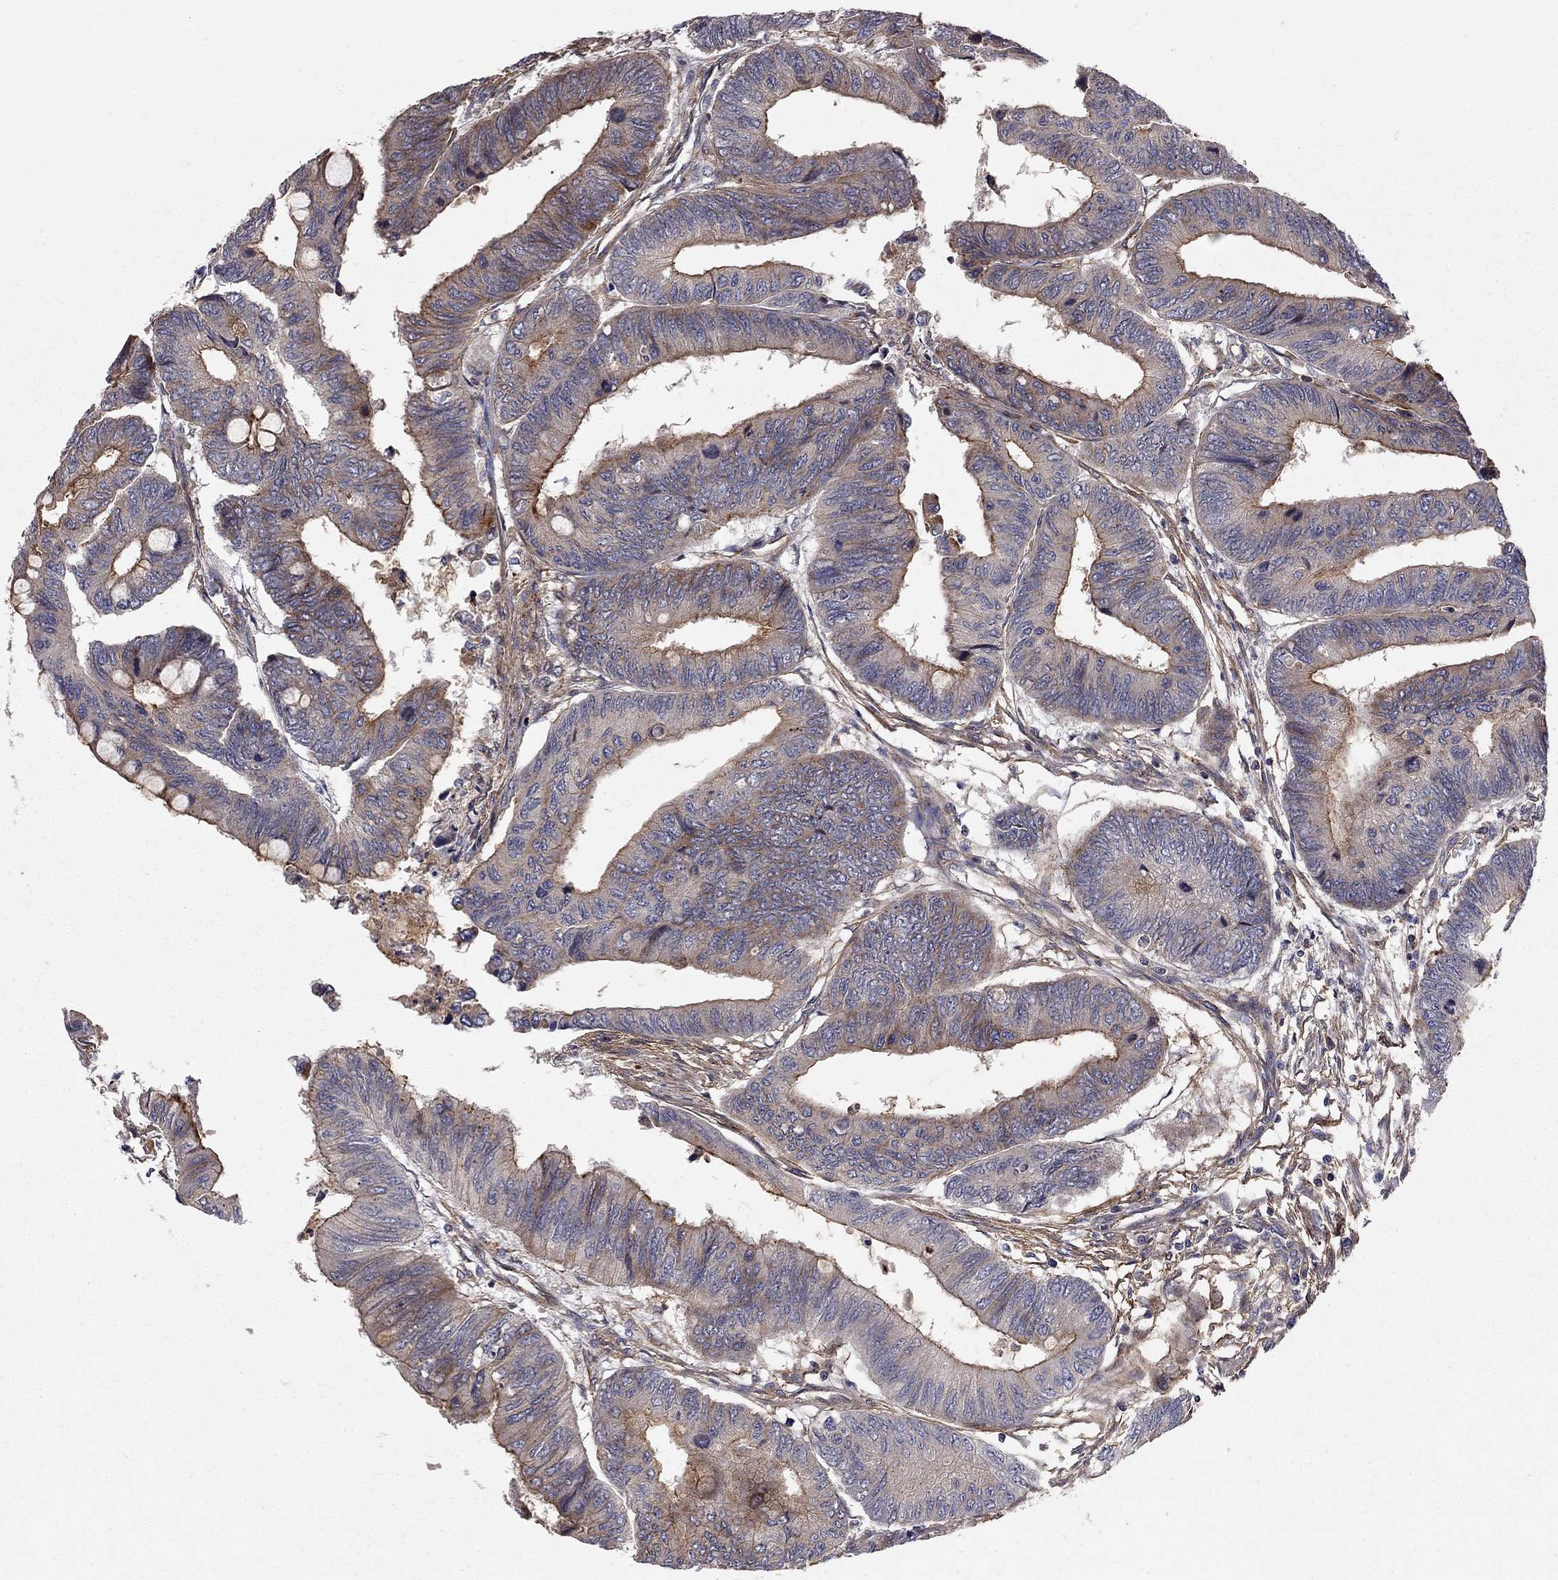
{"staining": {"intensity": "strong", "quantity": "25%-75%", "location": "cytoplasmic/membranous"}, "tissue": "colorectal cancer", "cell_type": "Tumor cells", "image_type": "cancer", "snomed": [{"axis": "morphology", "description": "Normal tissue, NOS"}, {"axis": "morphology", "description": "Adenocarcinoma, NOS"}, {"axis": "topography", "description": "Rectum"}, {"axis": "topography", "description": "Peripheral nerve tissue"}], "caption": "IHC of human colorectal cancer (adenocarcinoma) reveals high levels of strong cytoplasmic/membranous positivity in about 25%-75% of tumor cells.", "gene": "RASEF", "patient": {"sex": "male", "age": 92}}